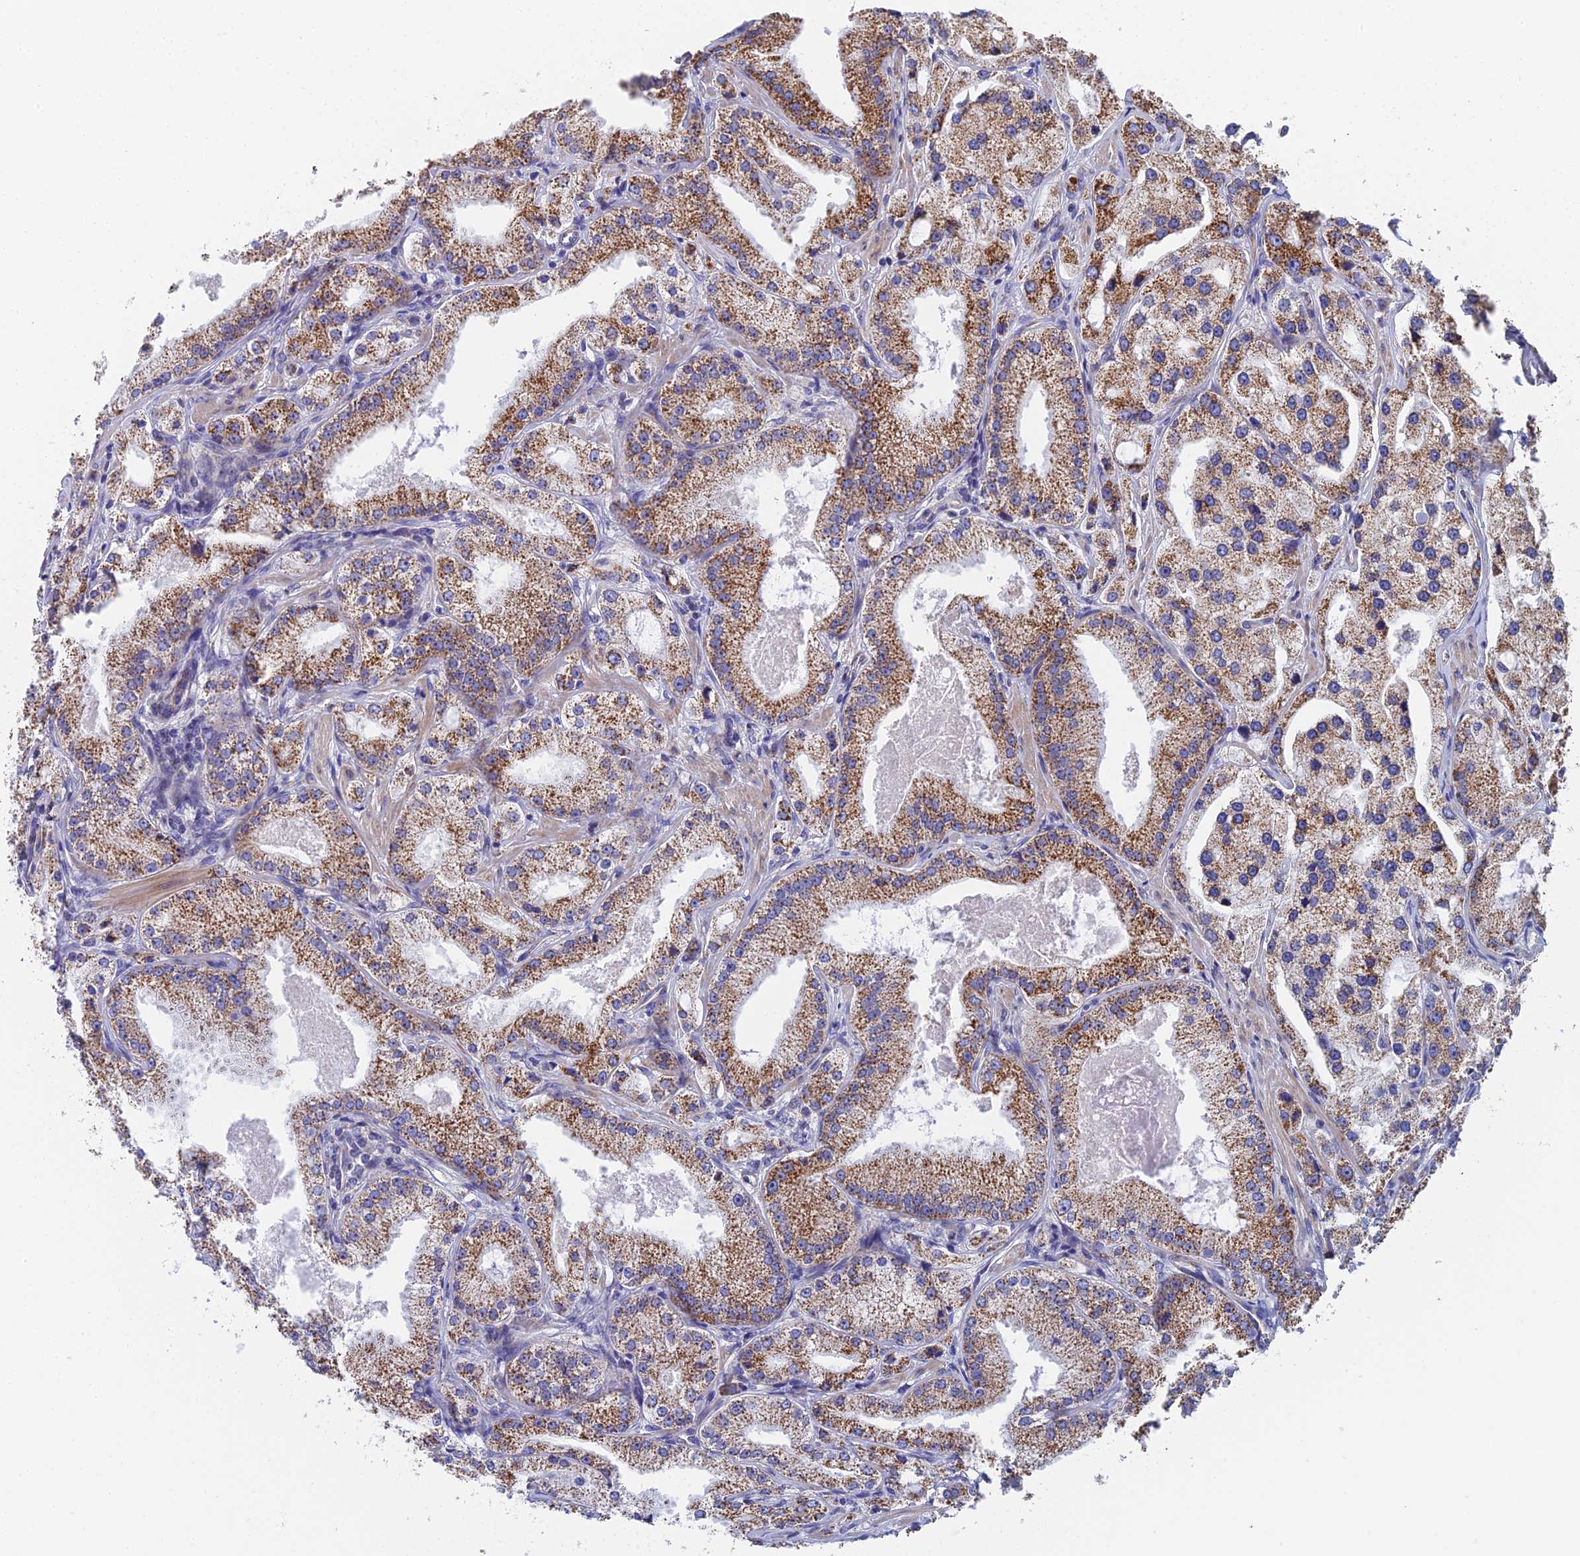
{"staining": {"intensity": "moderate", "quantity": ">75%", "location": "cytoplasmic/membranous"}, "tissue": "prostate cancer", "cell_type": "Tumor cells", "image_type": "cancer", "snomed": [{"axis": "morphology", "description": "Adenocarcinoma, Low grade"}, {"axis": "topography", "description": "Prostate"}], "caption": "Immunohistochemistry (IHC) (DAB (3,3'-diaminobenzidine)) staining of prostate cancer (adenocarcinoma (low-grade)) reveals moderate cytoplasmic/membranous protein expression in approximately >75% of tumor cells.", "gene": "ECSIT", "patient": {"sex": "male", "age": 69}}